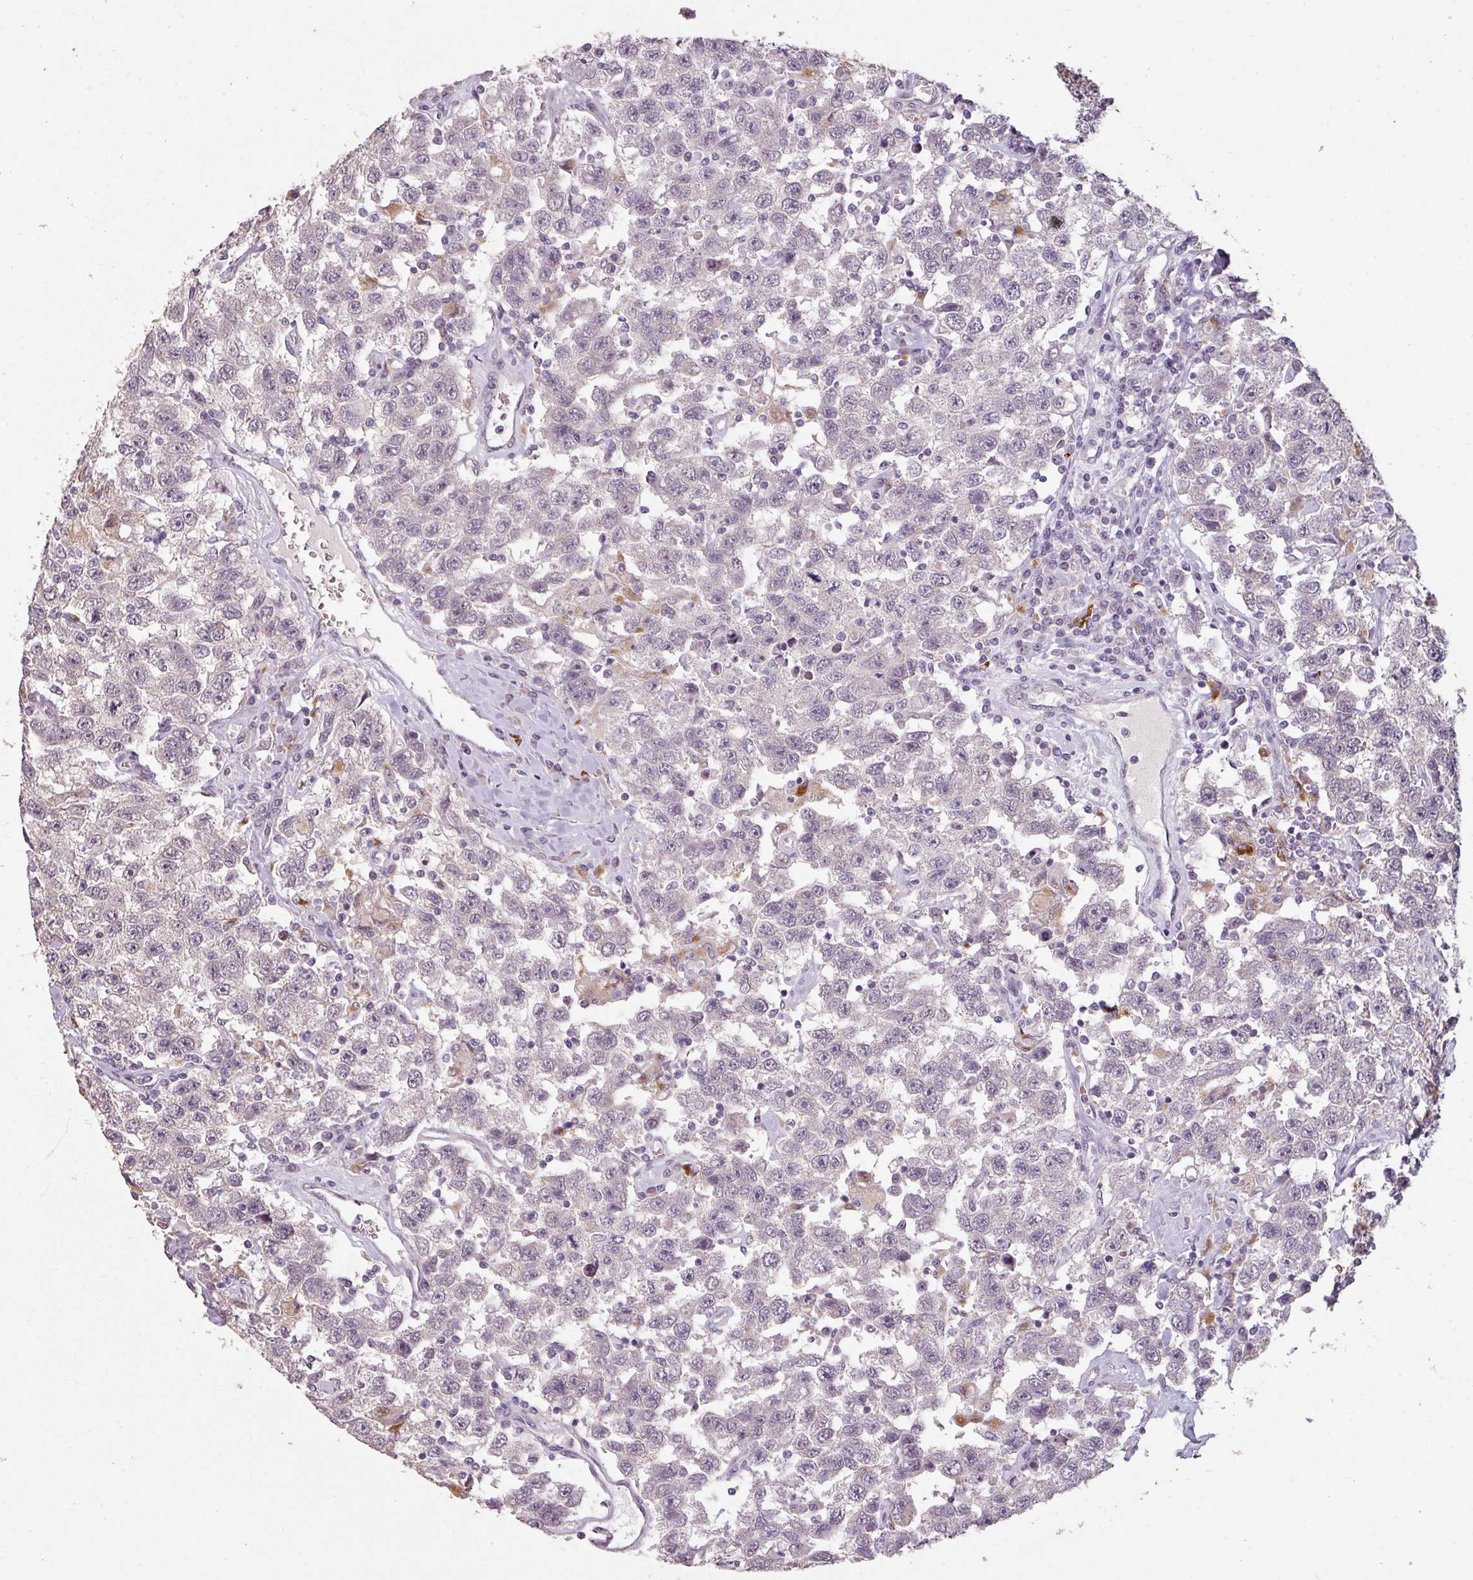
{"staining": {"intensity": "negative", "quantity": "none", "location": "none"}, "tissue": "testis cancer", "cell_type": "Tumor cells", "image_type": "cancer", "snomed": [{"axis": "morphology", "description": "Seminoma, NOS"}, {"axis": "topography", "description": "Testis"}], "caption": "Tumor cells are negative for protein expression in human testis seminoma. (DAB immunohistochemistry (IHC) with hematoxylin counter stain).", "gene": "LYPLA1", "patient": {"sex": "male", "age": 41}}